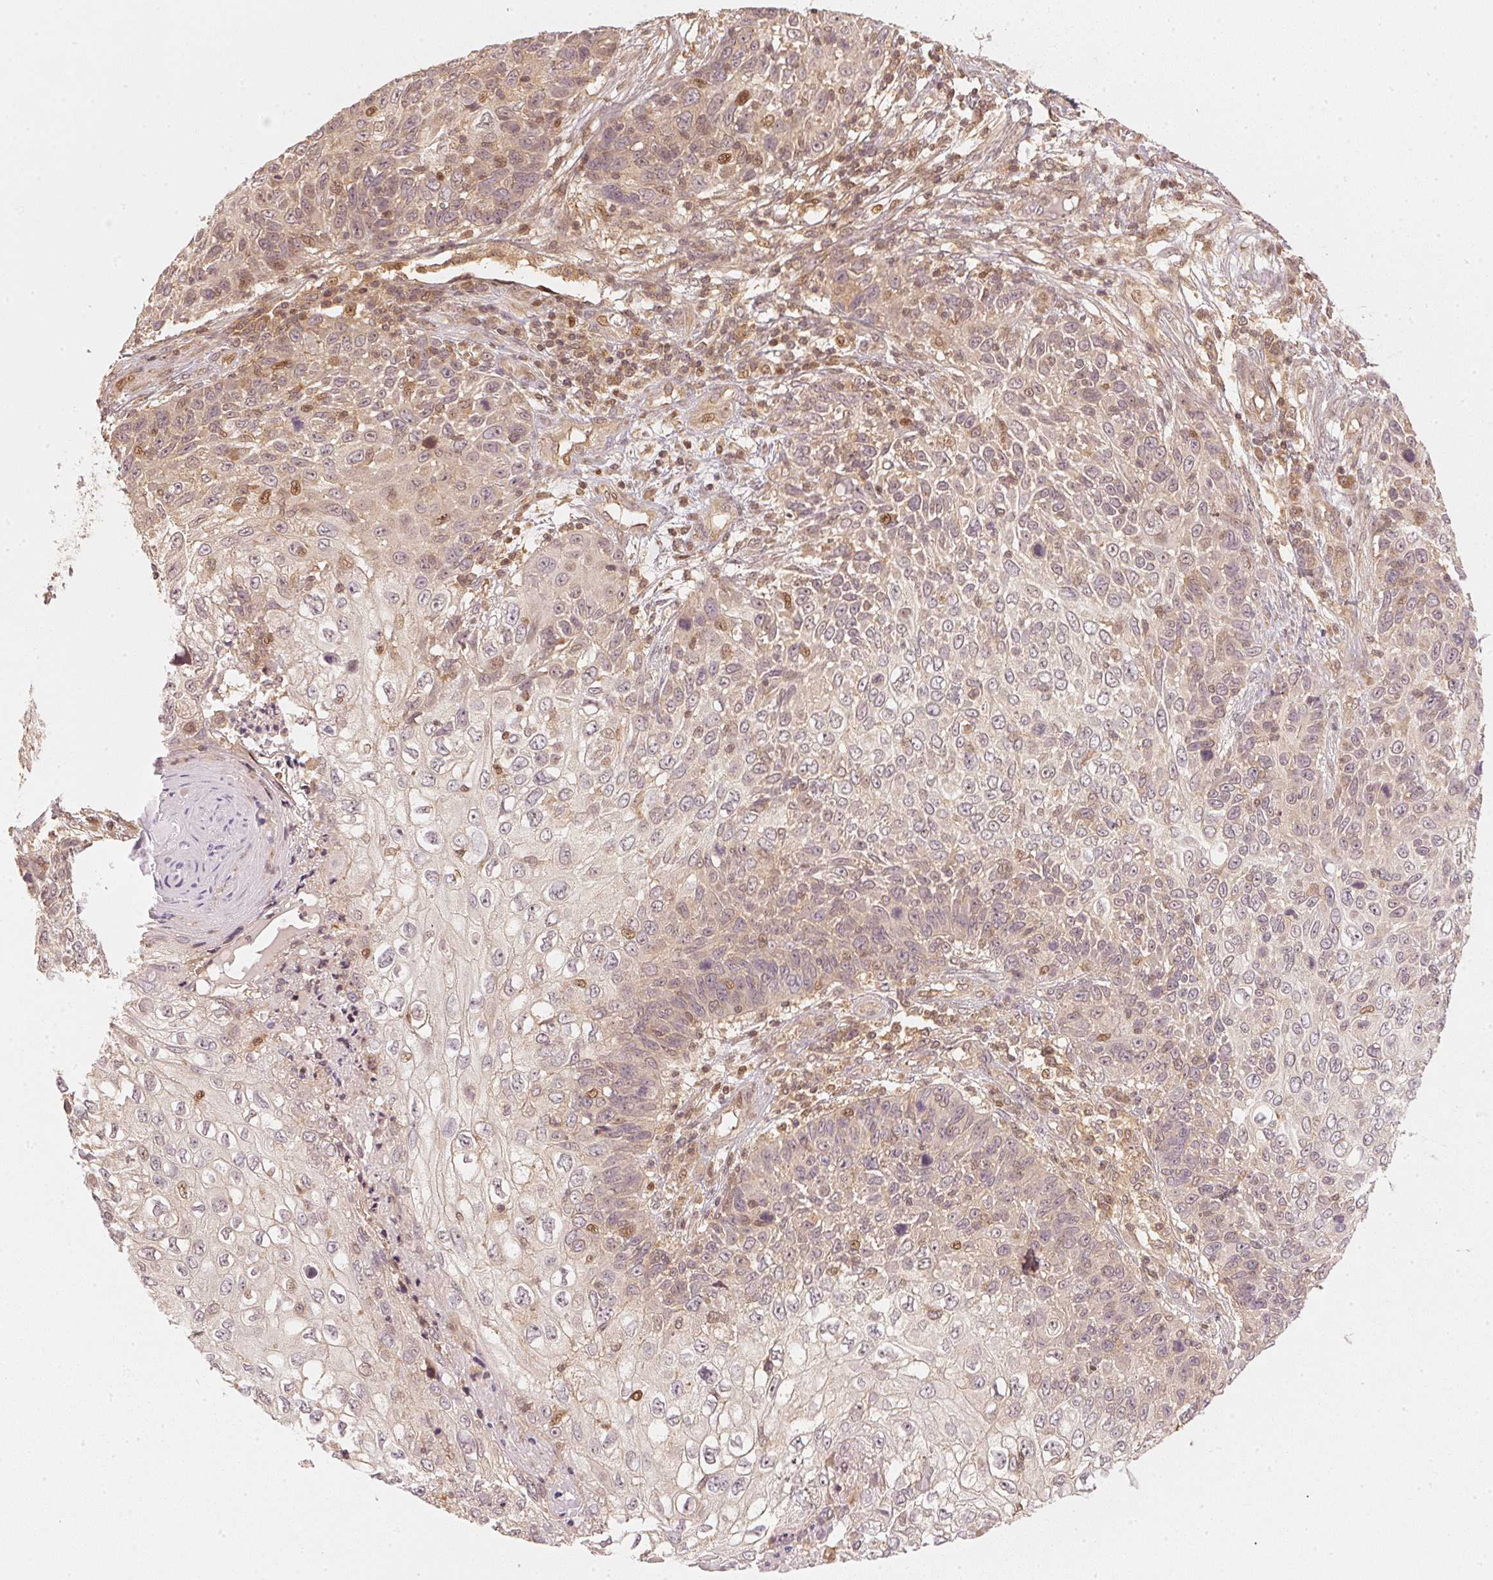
{"staining": {"intensity": "weak", "quantity": "25%-75%", "location": "cytoplasmic/membranous,nuclear"}, "tissue": "skin cancer", "cell_type": "Tumor cells", "image_type": "cancer", "snomed": [{"axis": "morphology", "description": "Squamous cell carcinoma, NOS"}, {"axis": "topography", "description": "Skin"}], "caption": "A histopathology image of human skin cancer (squamous cell carcinoma) stained for a protein demonstrates weak cytoplasmic/membranous and nuclear brown staining in tumor cells.", "gene": "UBE2L3", "patient": {"sex": "male", "age": 92}}